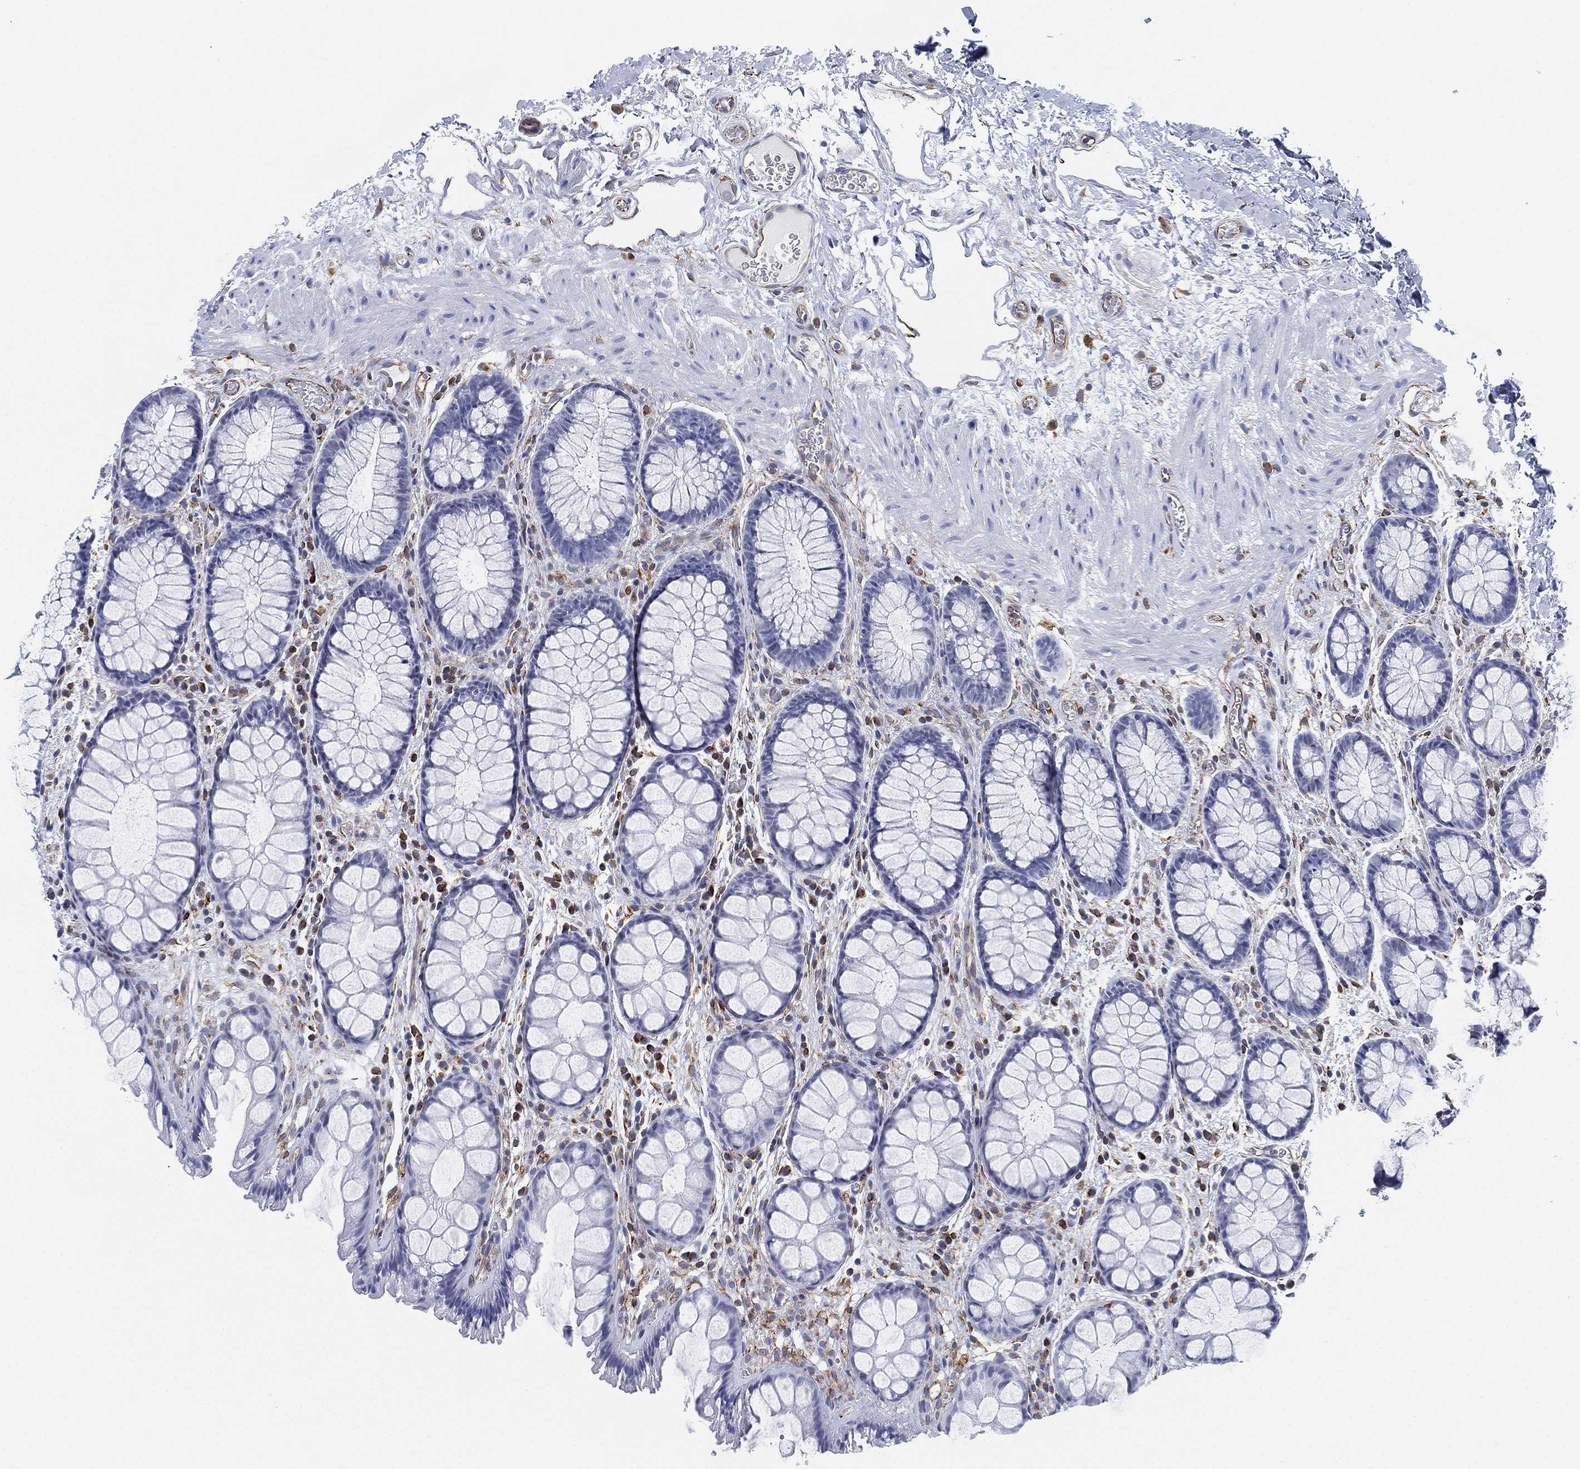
{"staining": {"intensity": "negative", "quantity": "none", "location": "none"}, "tissue": "rectum", "cell_type": "Glandular cells", "image_type": "normal", "snomed": [{"axis": "morphology", "description": "Normal tissue, NOS"}, {"axis": "topography", "description": "Rectum"}], "caption": "Immunohistochemistry photomicrograph of normal rectum: rectum stained with DAB demonstrates no significant protein staining in glandular cells.", "gene": "PSKH2", "patient": {"sex": "female", "age": 62}}